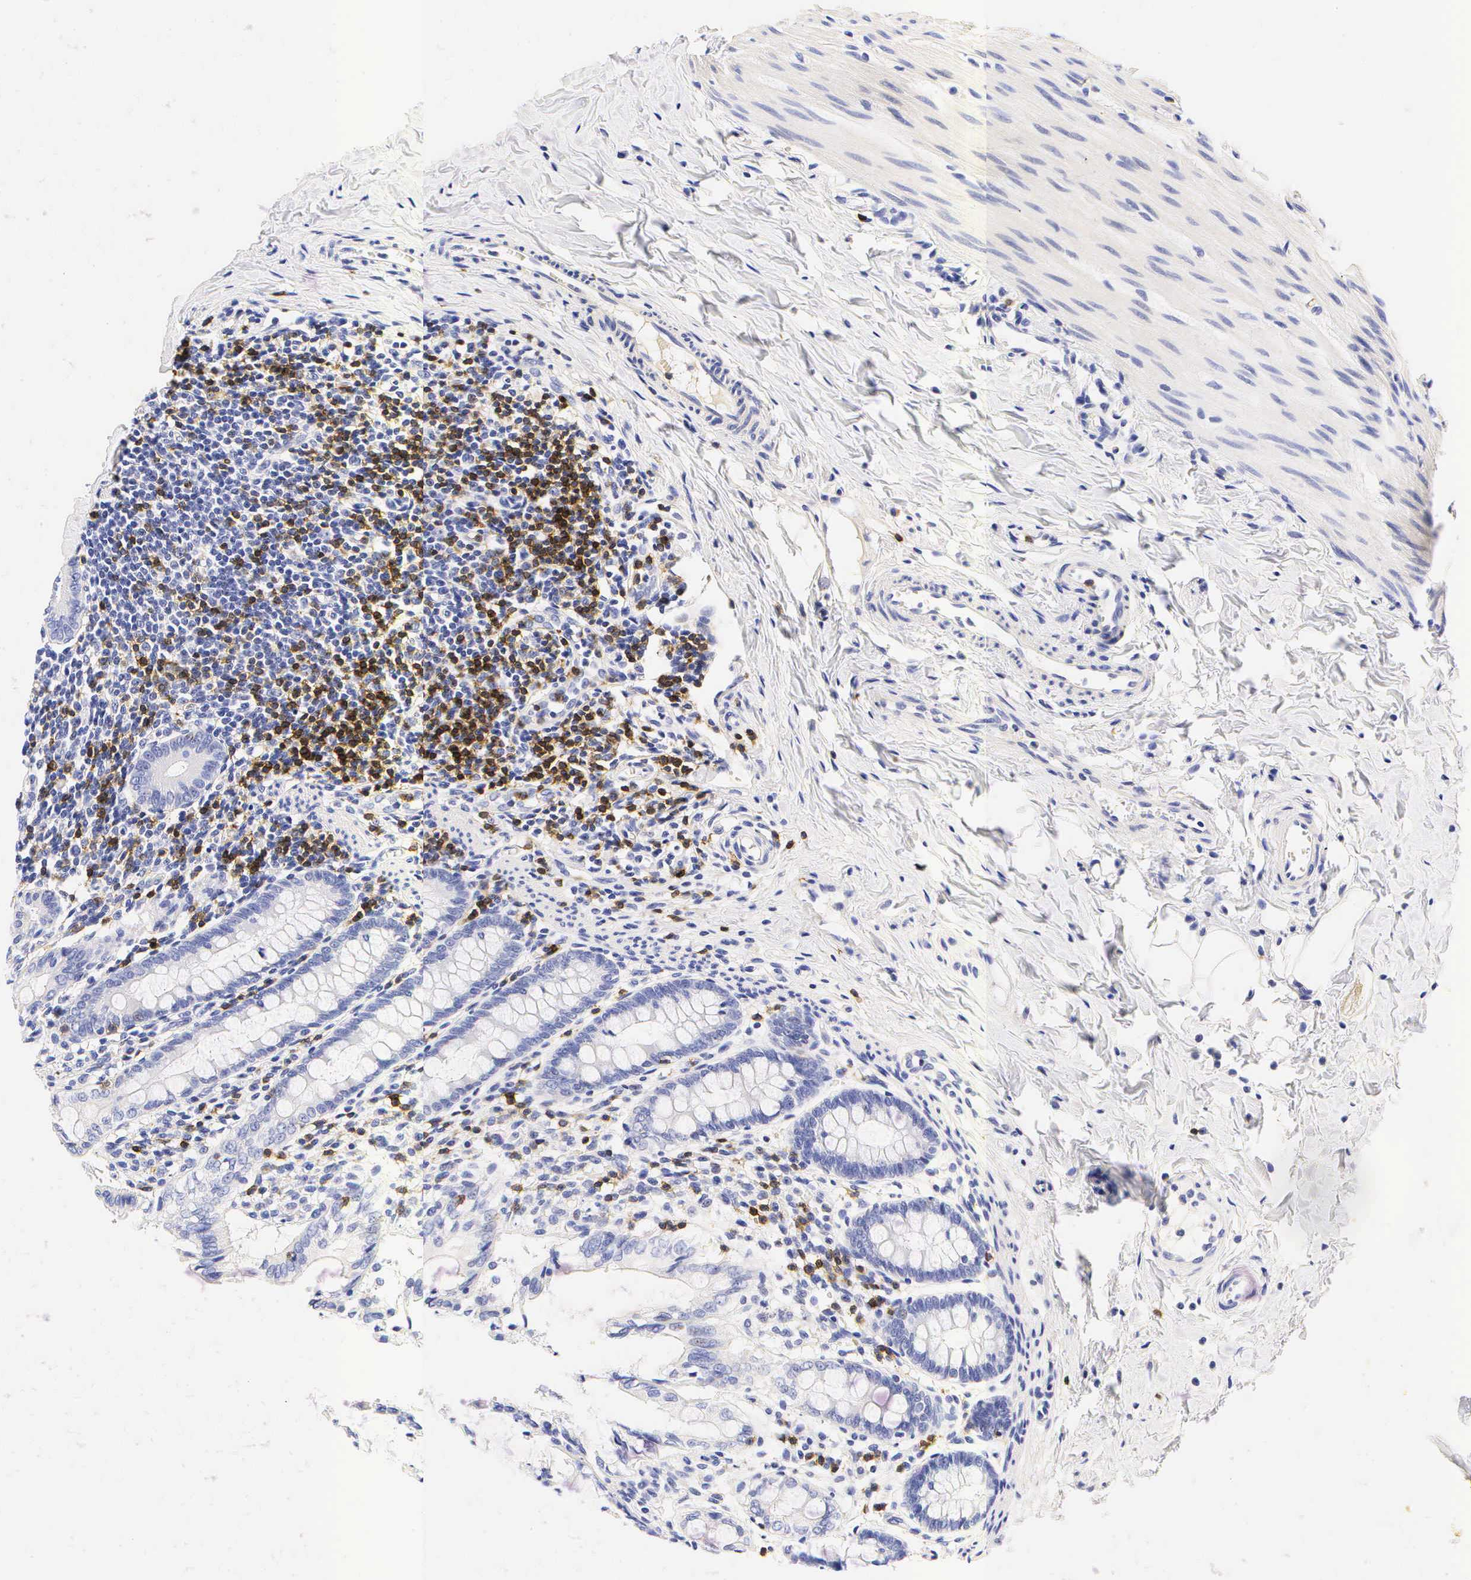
{"staining": {"intensity": "negative", "quantity": "none", "location": "none"}, "tissue": "colon", "cell_type": "Endothelial cells", "image_type": "normal", "snomed": [{"axis": "morphology", "description": "Normal tissue, NOS"}, {"axis": "topography", "description": "Colon"}], "caption": "The photomicrograph shows no significant staining in endothelial cells of colon. (Brightfield microscopy of DAB immunohistochemistry at high magnification).", "gene": "CD3E", "patient": {"sex": "male", "age": 1}}